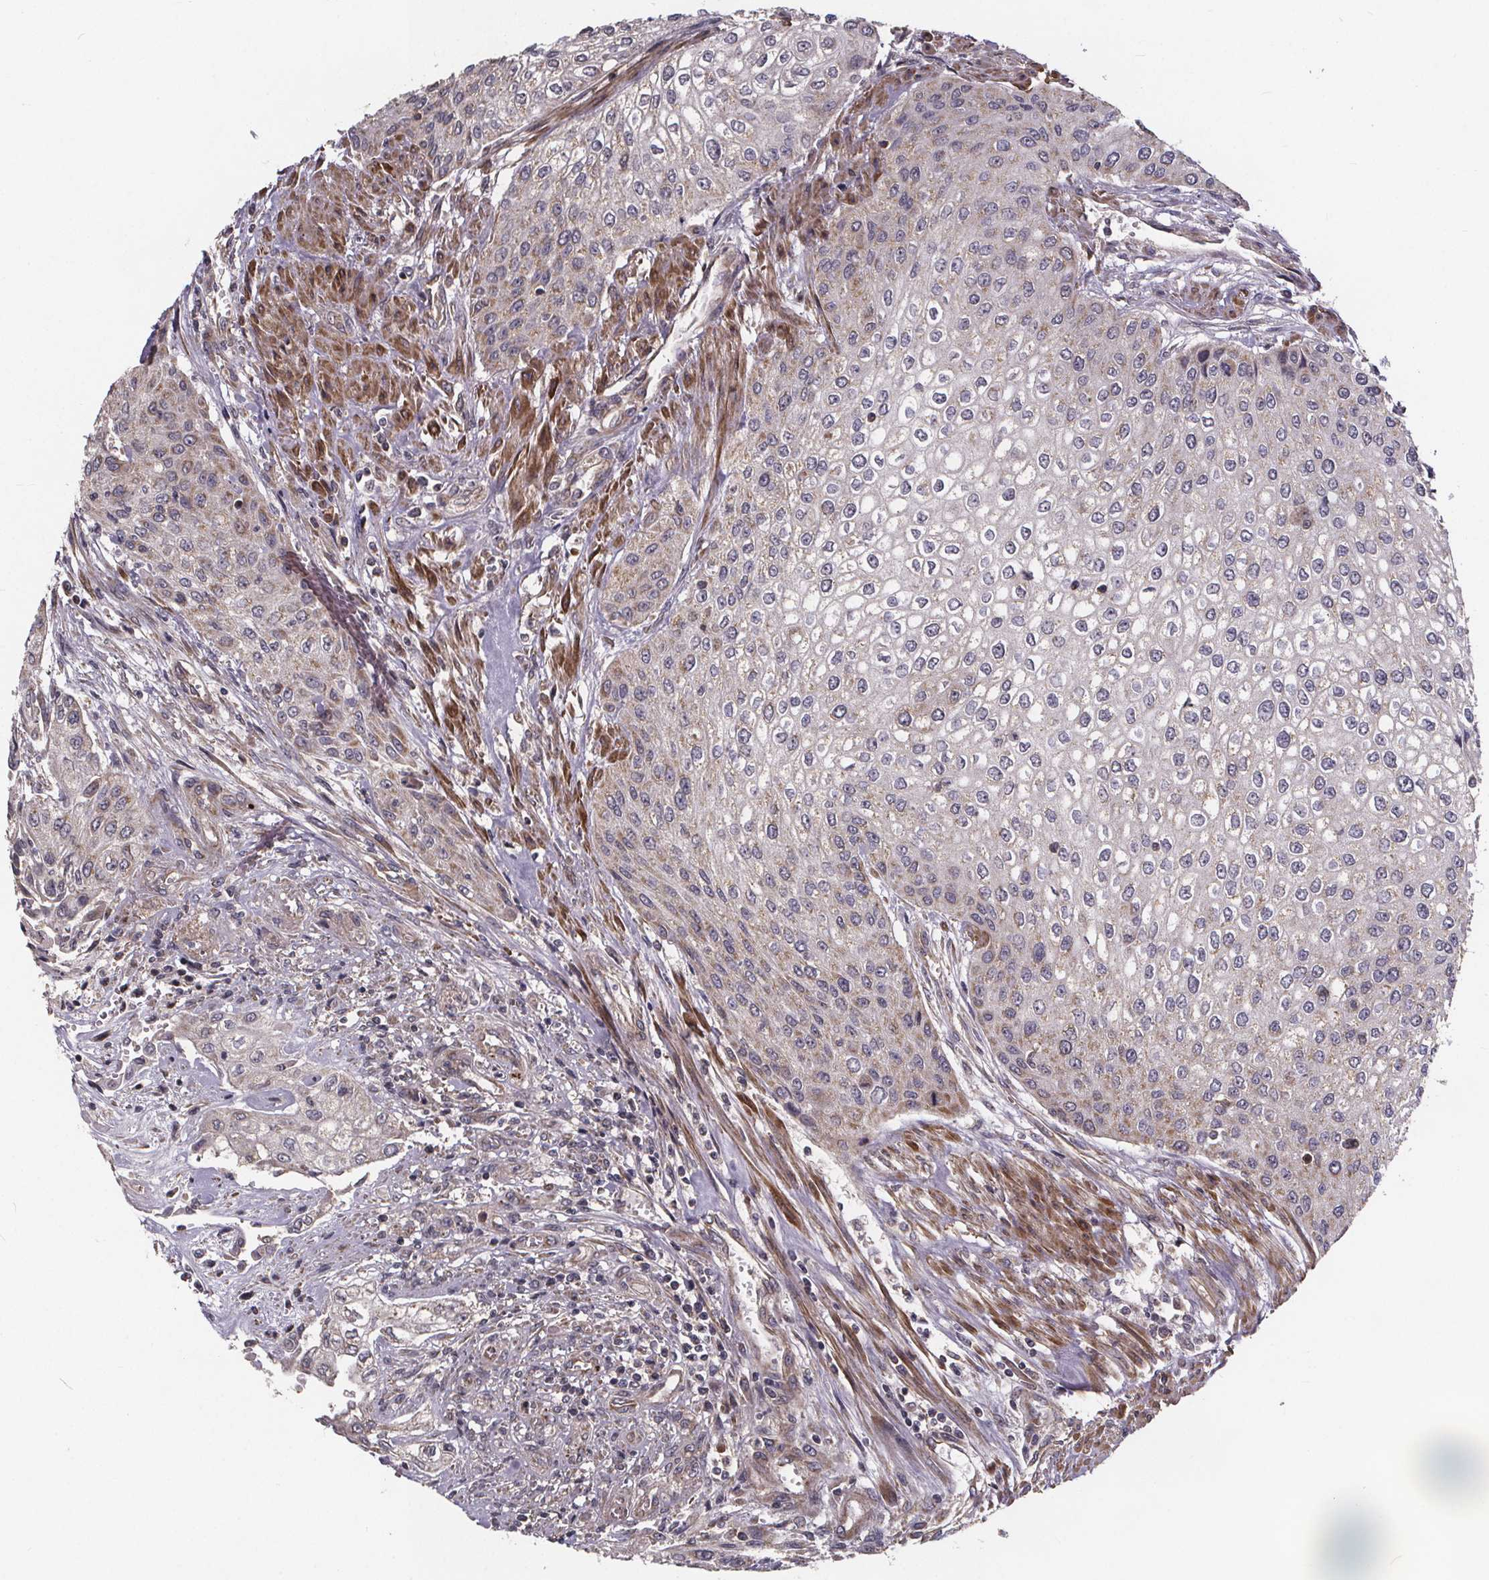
{"staining": {"intensity": "negative", "quantity": "none", "location": "none"}, "tissue": "urothelial cancer", "cell_type": "Tumor cells", "image_type": "cancer", "snomed": [{"axis": "morphology", "description": "Urothelial carcinoma, High grade"}, {"axis": "topography", "description": "Urinary bladder"}], "caption": "There is no significant staining in tumor cells of high-grade urothelial carcinoma.", "gene": "YME1L1", "patient": {"sex": "male", "age": 62}}